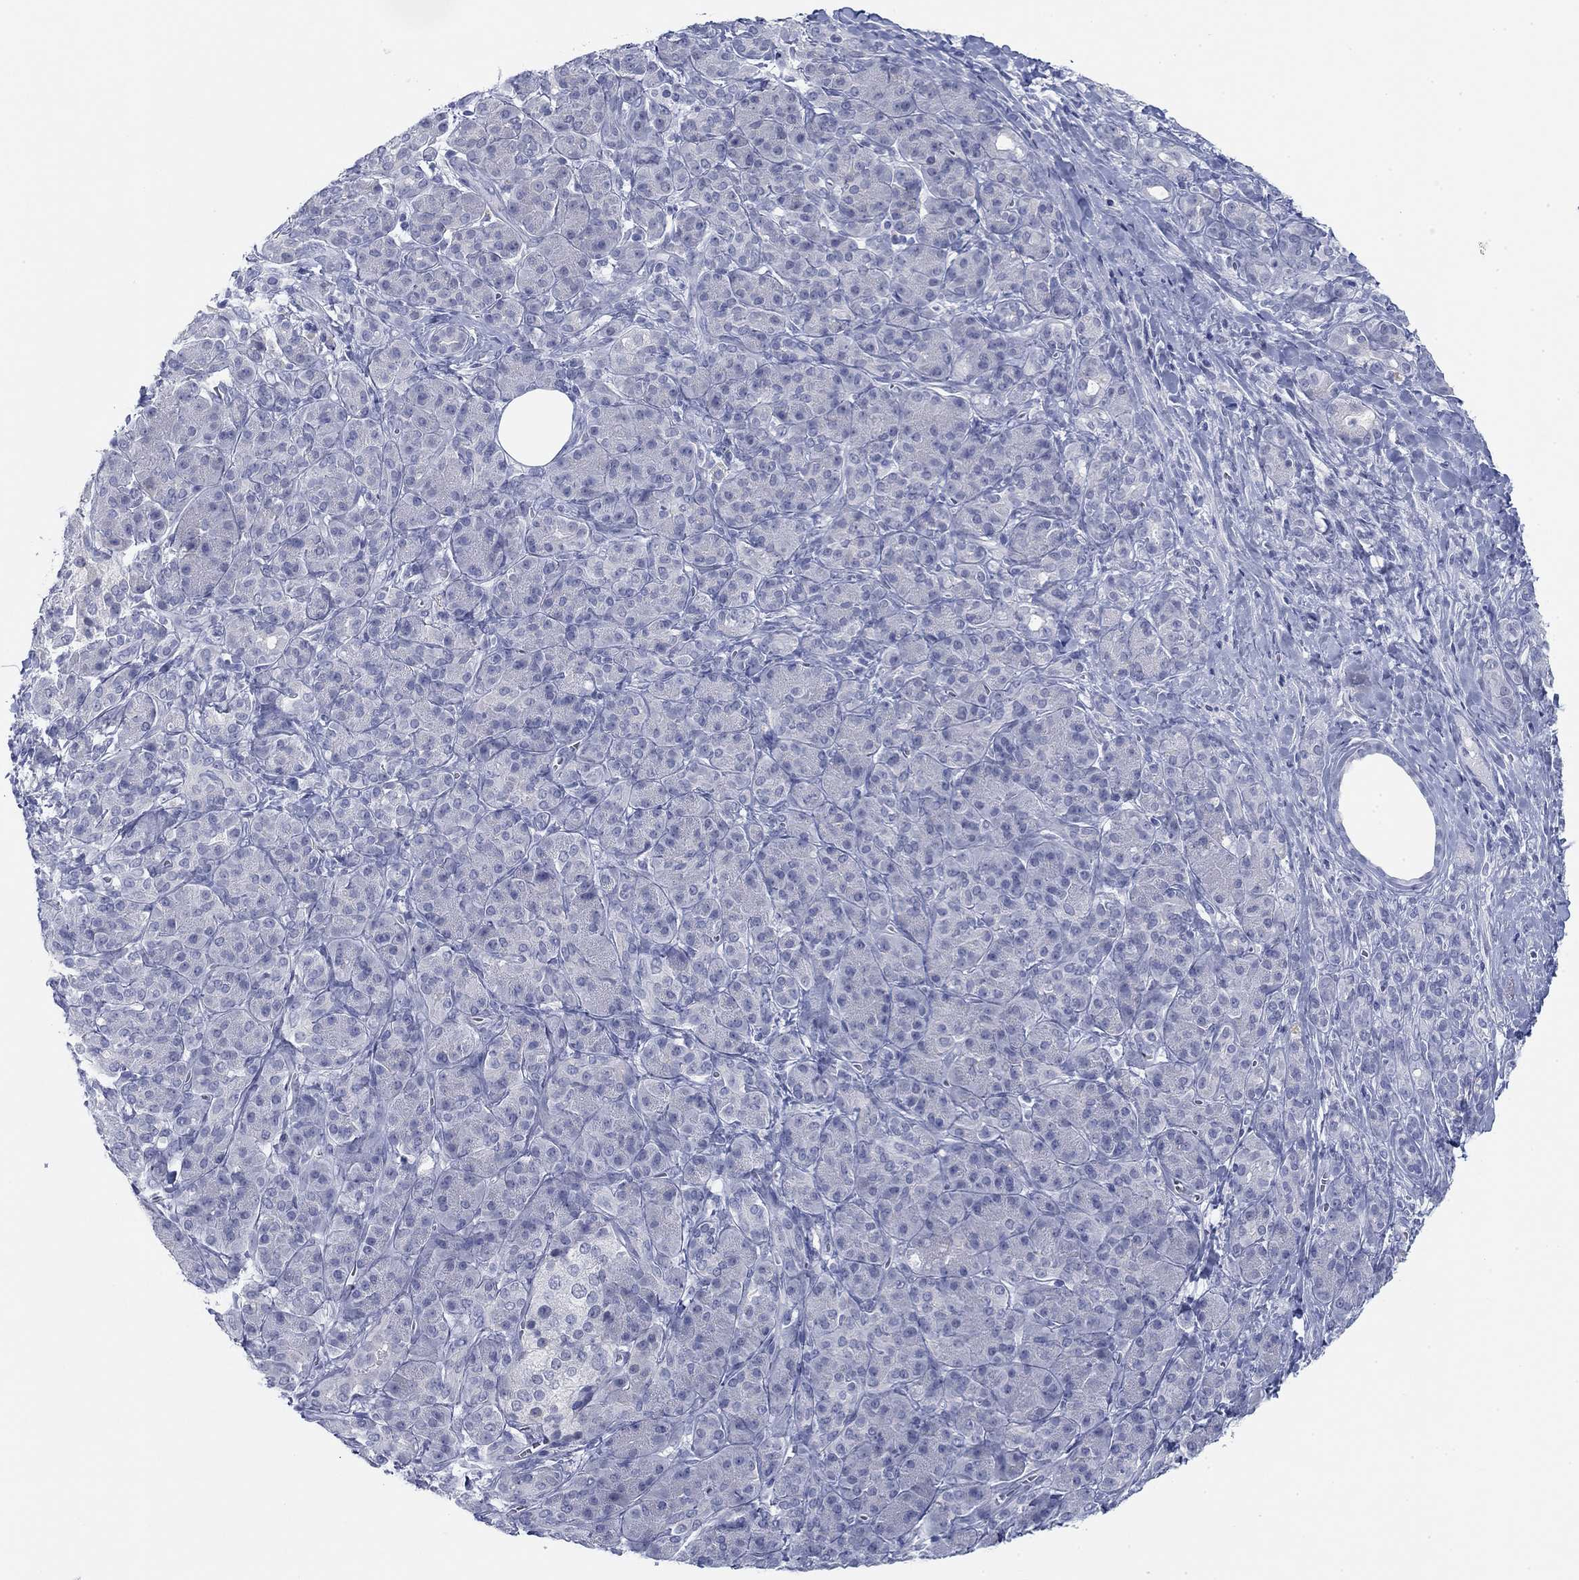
{"staining": {"intensity": "negative", "quantity": "none", "location": "none"}, "tissue": "pancreatic cancer", "cell_type": "Tumor cells", "image_type": "cancer", "snomed": [{"axis": "morphology", "description": "Adenocarcinoma, NOS"}, {"axis": "topography", "description": "Pancreas"}], "caption": "Protein analysis of pancreatic cancer demonstrates no significant positivity in tumor cells.", "gene": "DNAL1", "patient": {"sex": "male", "age": 61}}